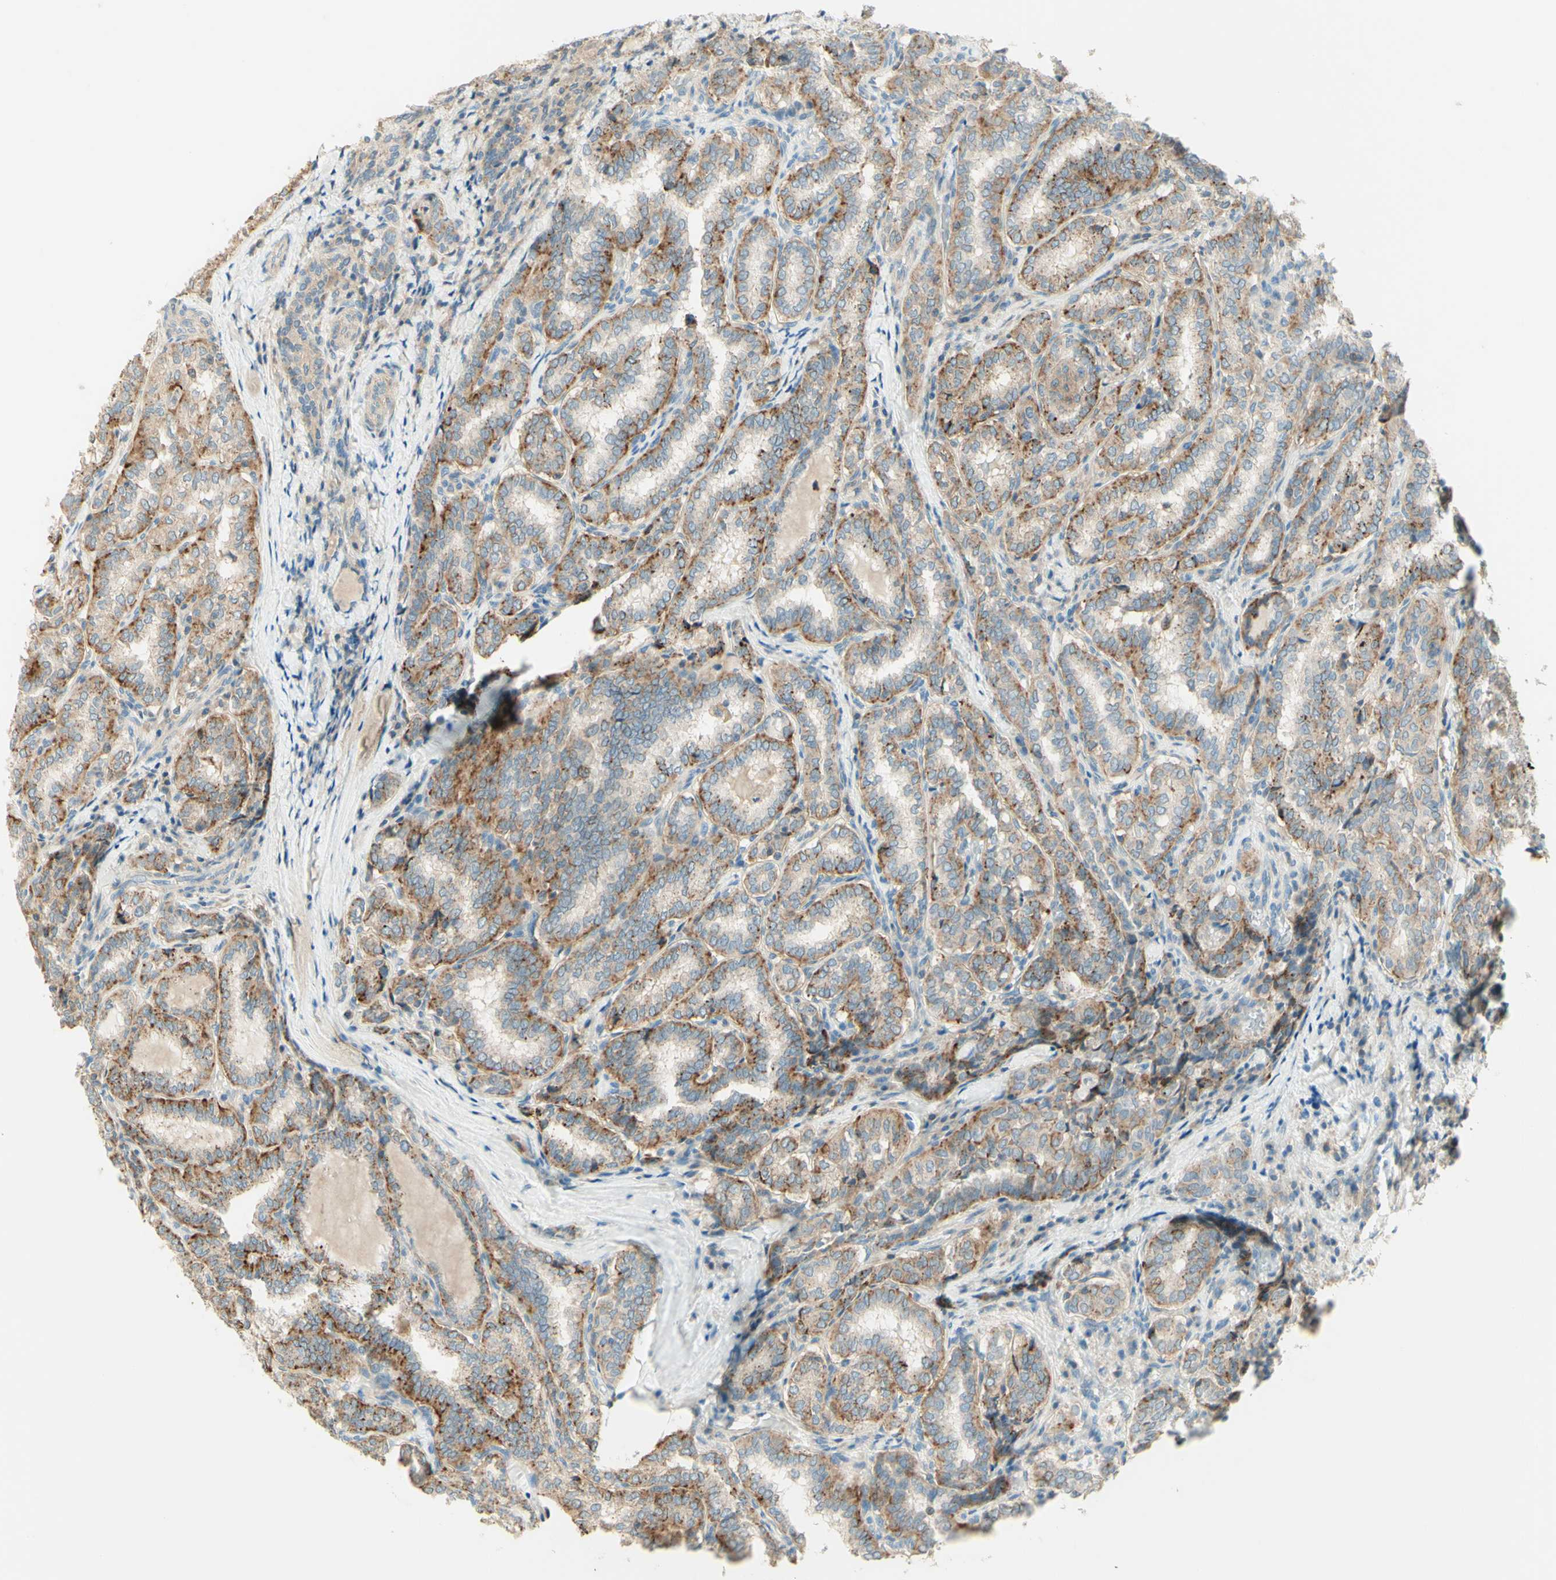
{"staining": {"intensity": "moderate", "quantity": ">75%", "location": "cytoplasmic/membranous"}, "tissue": "thyroid cancer", "cell_type": "Tumor cells", "image_type": "cancer", "snomed": [{"axis": "morphology", "description": "Normal tissue, NOS"}, {"axis": "morphology", "description": "Papillary adenocarcinoma, NOS"}, {"axis": "topography", "description": "Thyroid gland"}], "caption": "Thyroid papillary adenocarcinoma stained with immunohistochemistry demonstrates moderate cytoplasmic/membranous positivity in approximately >75% of tumor cells. Immunohistochemistry (ihc) stains the protein in brown and the nuclei are stained blue.", "gene": "PROM1", "patient": {"sex": "female", "age": 30}}